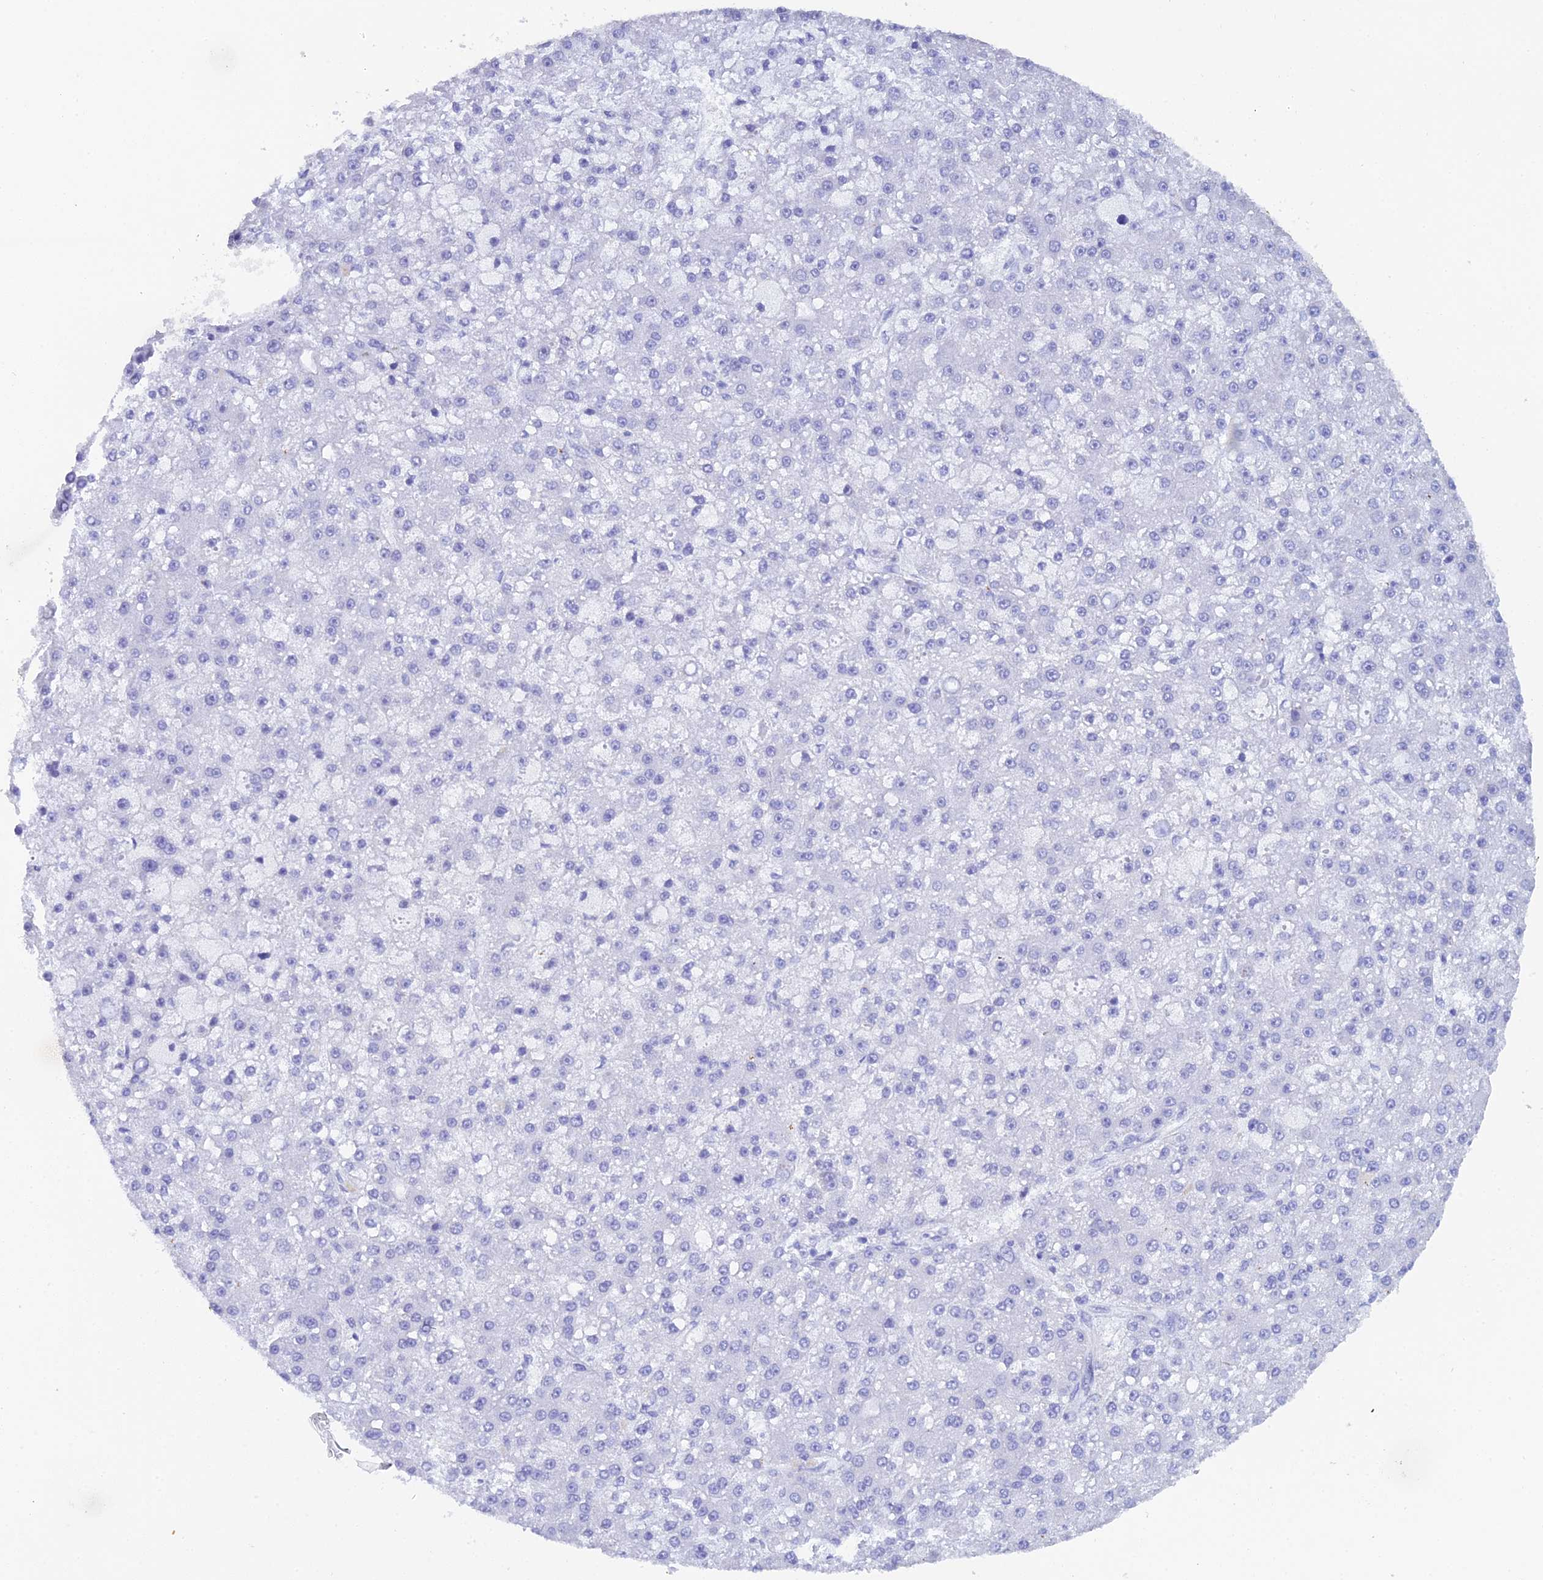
{"staining": {"intensity": "negative", "quantity": "none", "location": "none"}, "tissue": "liver cancer", "cell_type": "Tumor cells", "image_type": "cancer", "snomed": [{"axis": "morphology", "description": "Carcinoma, Hepatocellular, NOS"}, {"axis": "topography", "description": "Liver"}], "caption": "High power microscopy image of an immunohistochemistry histopathology image of liver hepatocellular carcinoma, revealing no significant expression in tumor cells.", "gene": "REG1A", "patient": {"sex": "male", "age": 67}}